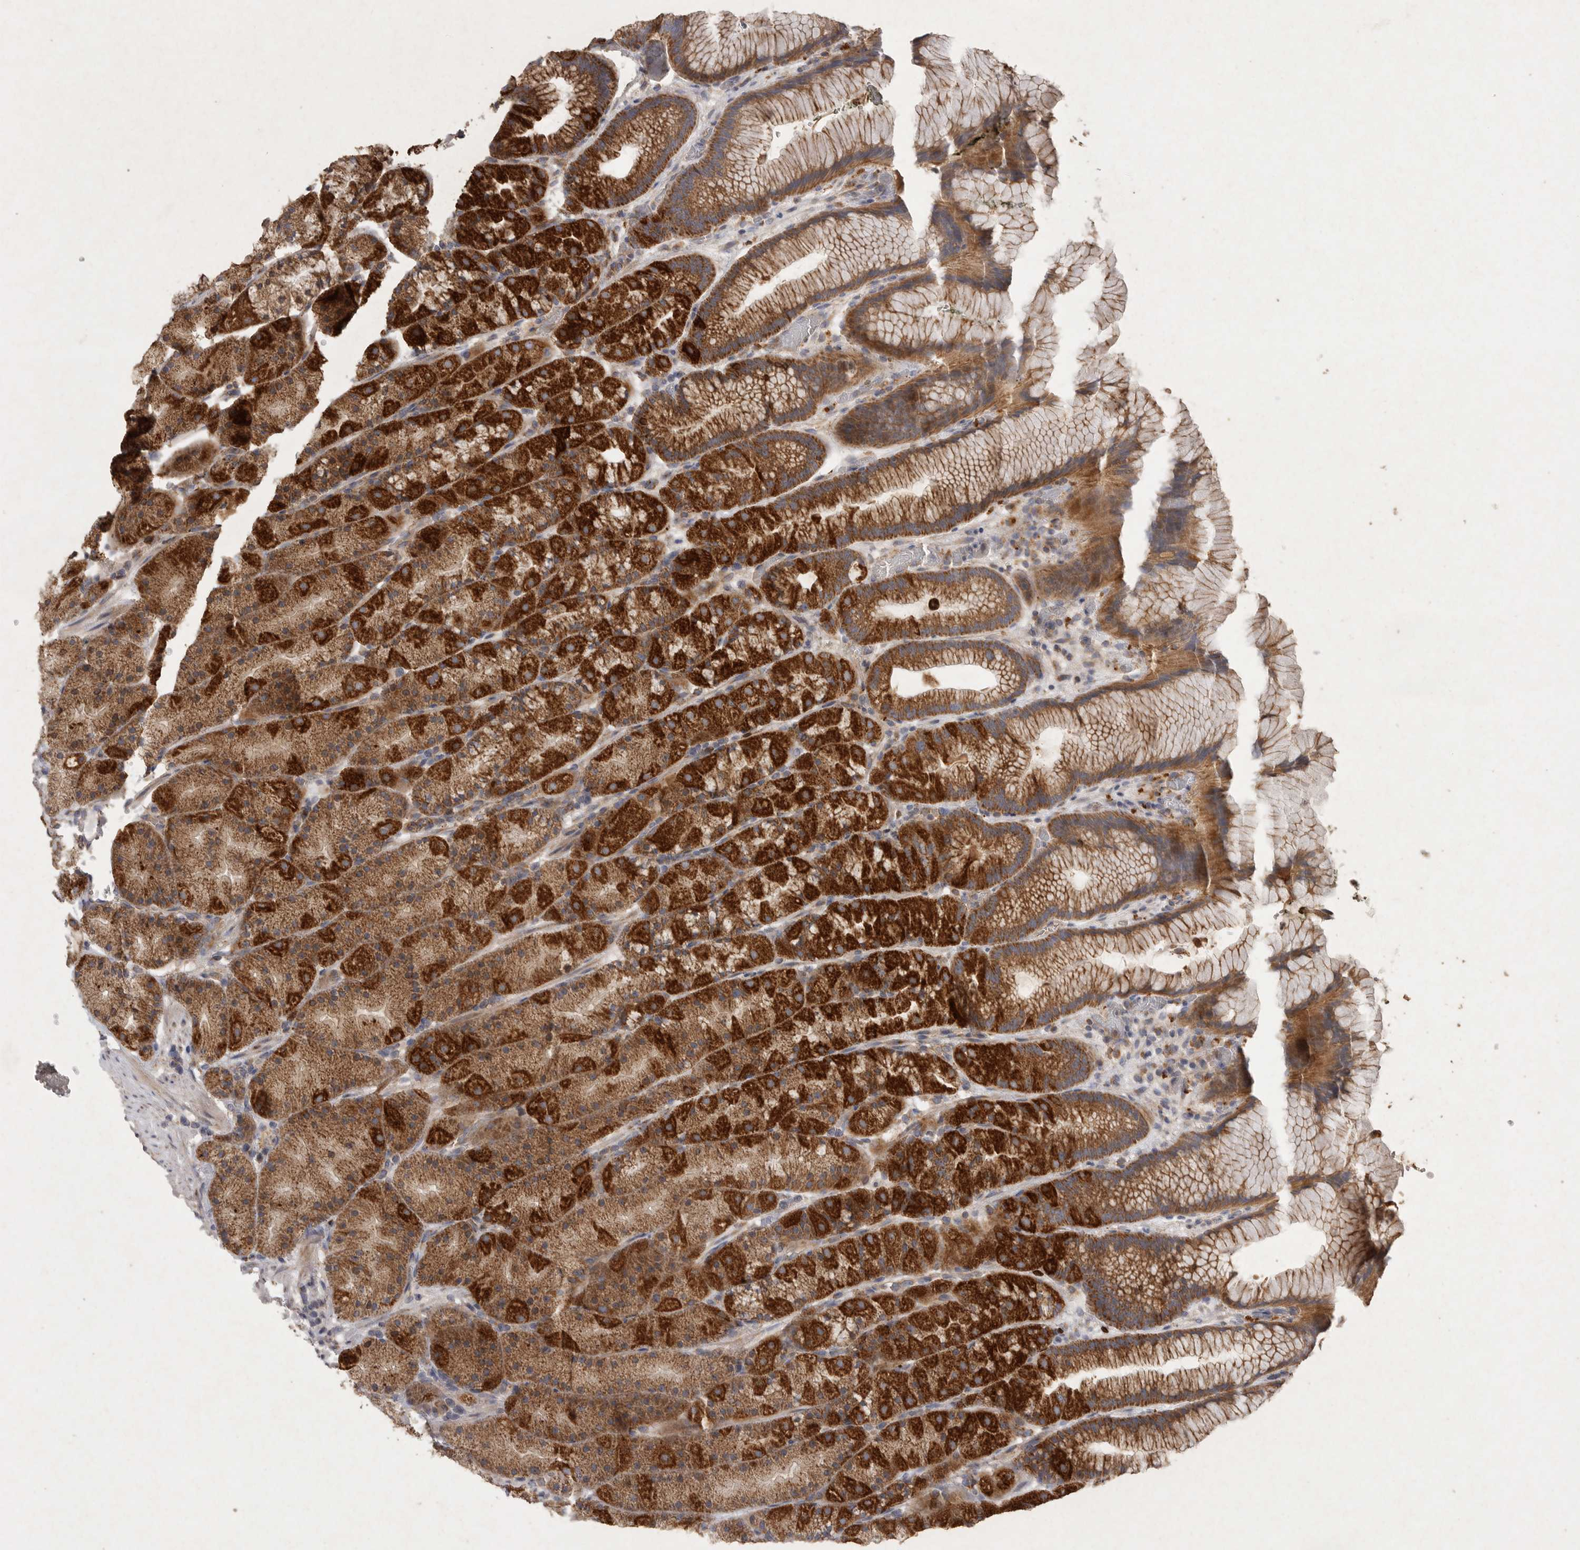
{"staining": {"intensity": "strong", "quantity": ">75%", "location": "cytoplasmic/membranous"}, "tissue": "stomach", "cell_type": "Glandular cells", "image_type": "normal", "snomed": [{"axis": "morphology", "description": "Normal tissue, NOS"}, {"axis": "topography", "description": "Stomach, upper"}, {"axis": "topography", "description": "Stomach"}], "caption": "Strong cytoplasmic/membranous positivity is present in about >75% of glandular cells in normal stomach.", "gene": "MRPL41", "patient": {"sex": "male", "age": 48}}